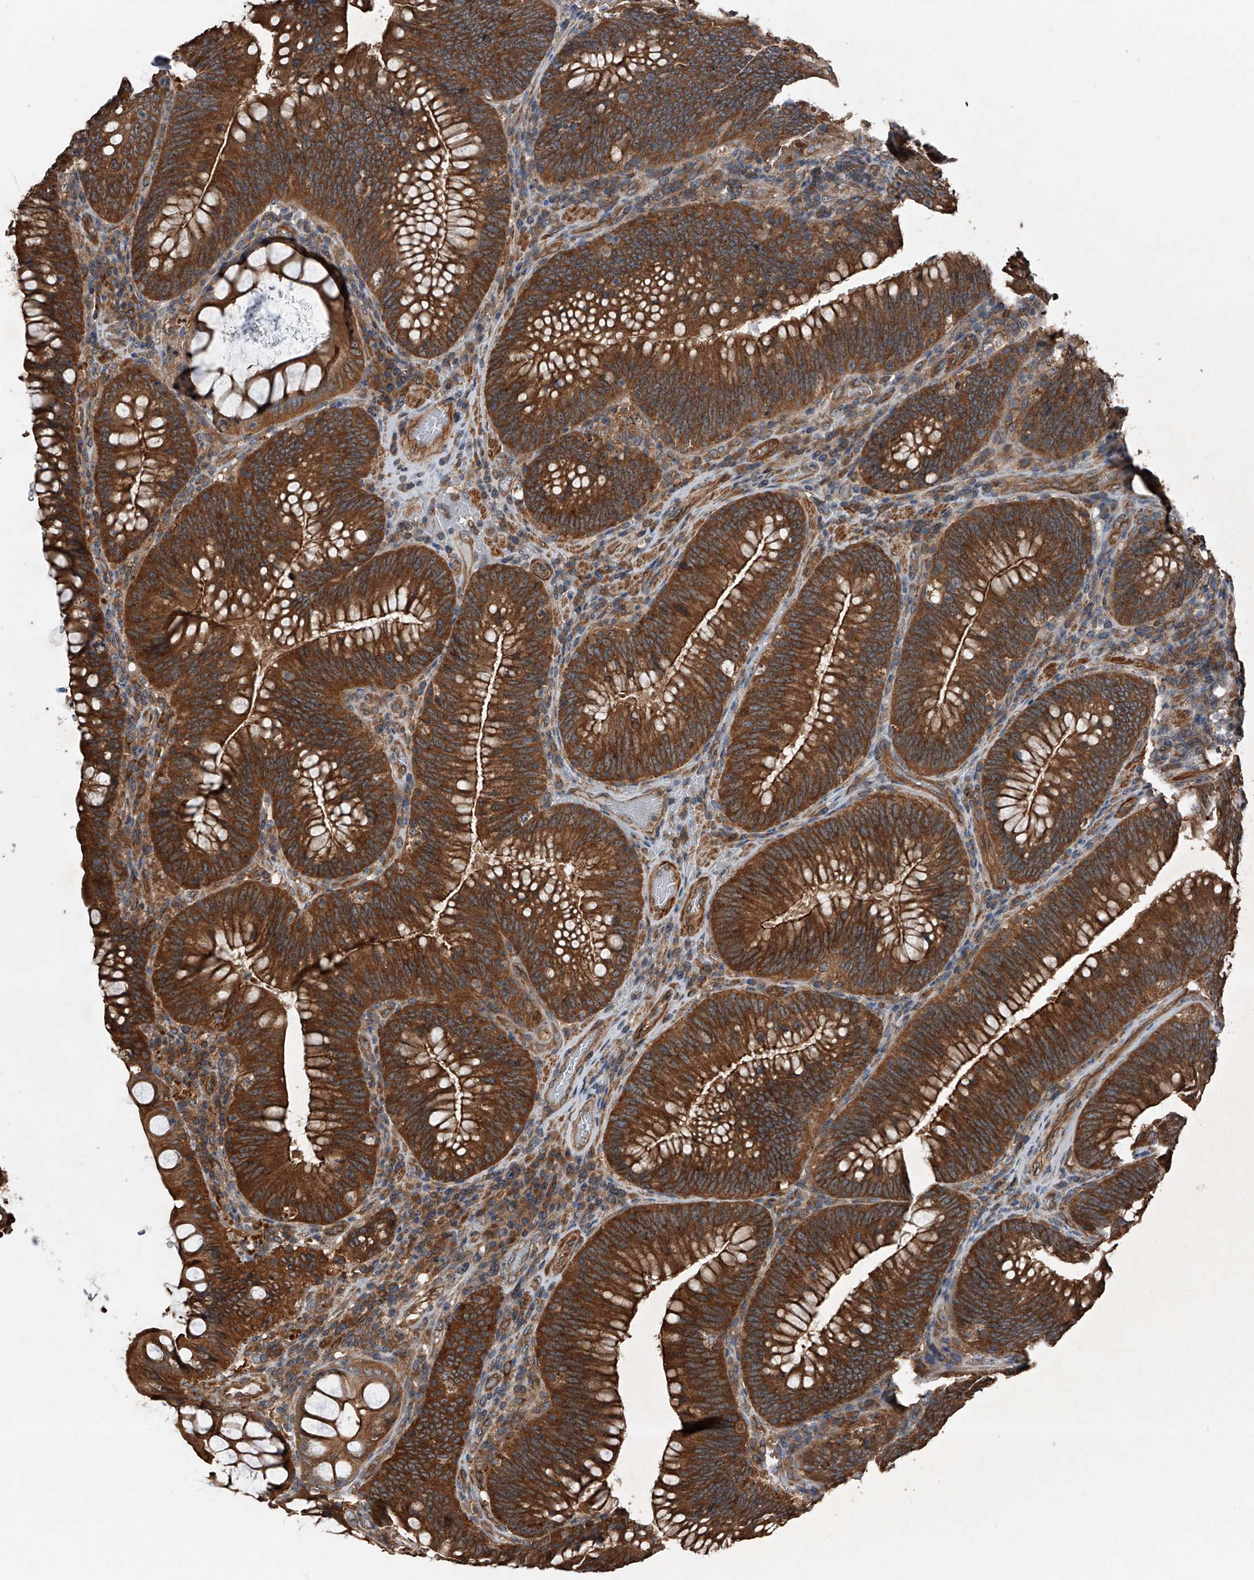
{"staining": {"intensity": "strong", "quantity": ">75%", "location": "cytoplasmic/membranous"}, "tissue": "colorectal cancer", "cell_type": "Tumor cells", "image_type": "cancer", "snomed": [{"axis": "morphology", "description": "Normal tissue, NOS"}, {"axis": "topography", "description": "Colon"}], "caption": "A high-resolution photomicrograph shows immunohistochemistry staining of colorectal cancer, which displays strong cytoplasmic/membranous positivity in approximately >75% of tumor cells. (DAB (3,3'-diaminobenzidine) = brown stain, brightfield microscopy at high magnification).", "gene": "KCNJ2", "patient": {"sex": "female", "age": 82}}